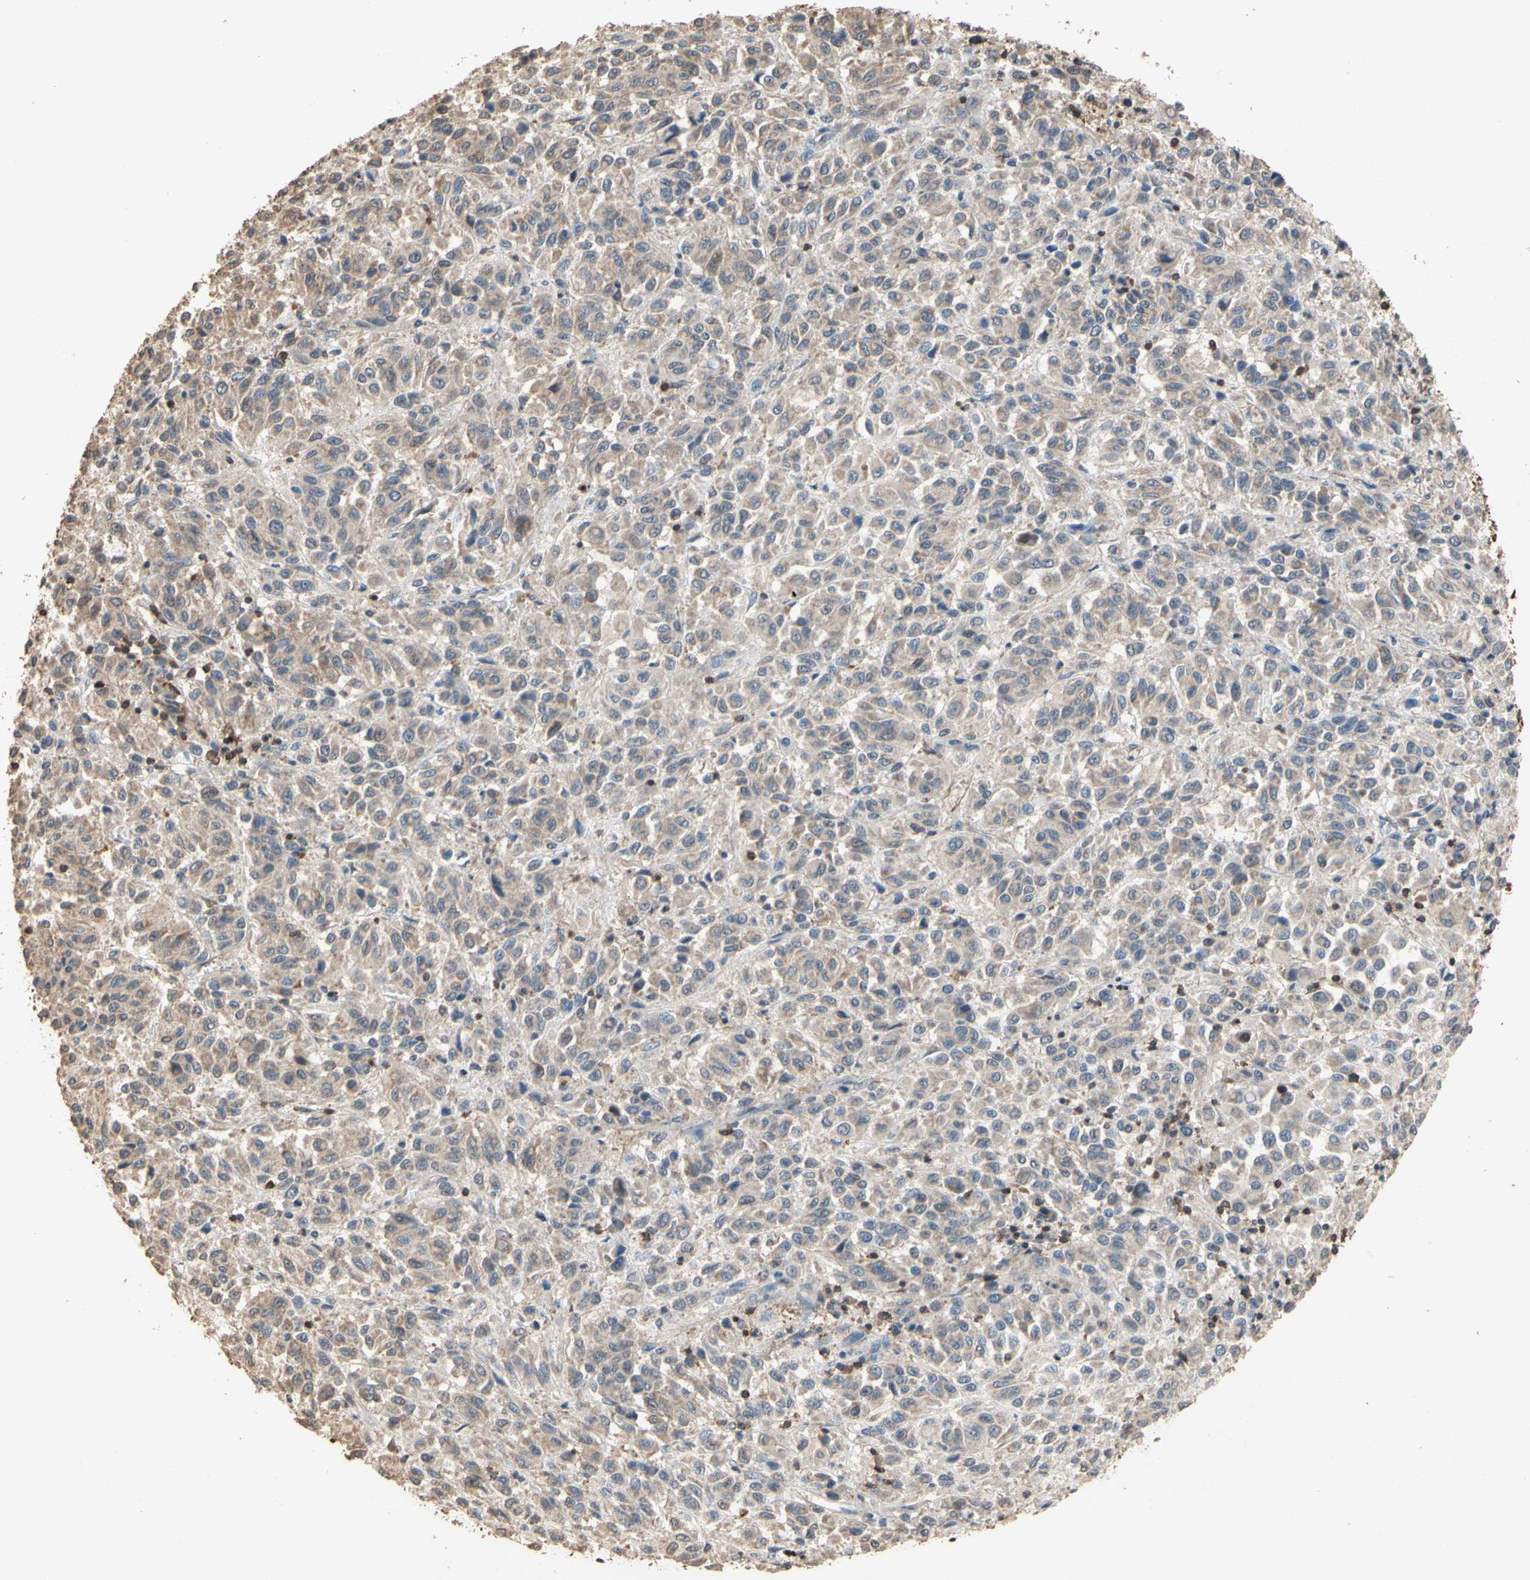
{"staining": {"intensity": "weak", "quantity": "25%-75%", "location": "cytoplasmic/membranous"}, "tissue": "melanoma", "cell_type": "Tumor cells", "image_type": "cancer", "snomed": [{"axis": "morphology", "description": "Malignant melanoma, Metastatic site"}, {"axis": "topography", "description": "Lung"}], "caption": "Immunohistochemical staining of melanoma demonstrates weak cytoplasmic/membranous protein positivity in approximately 25%-75% of tumor cells.", "gene": "MAP3K10", "patient": {"sex": "male", "age": 64}}